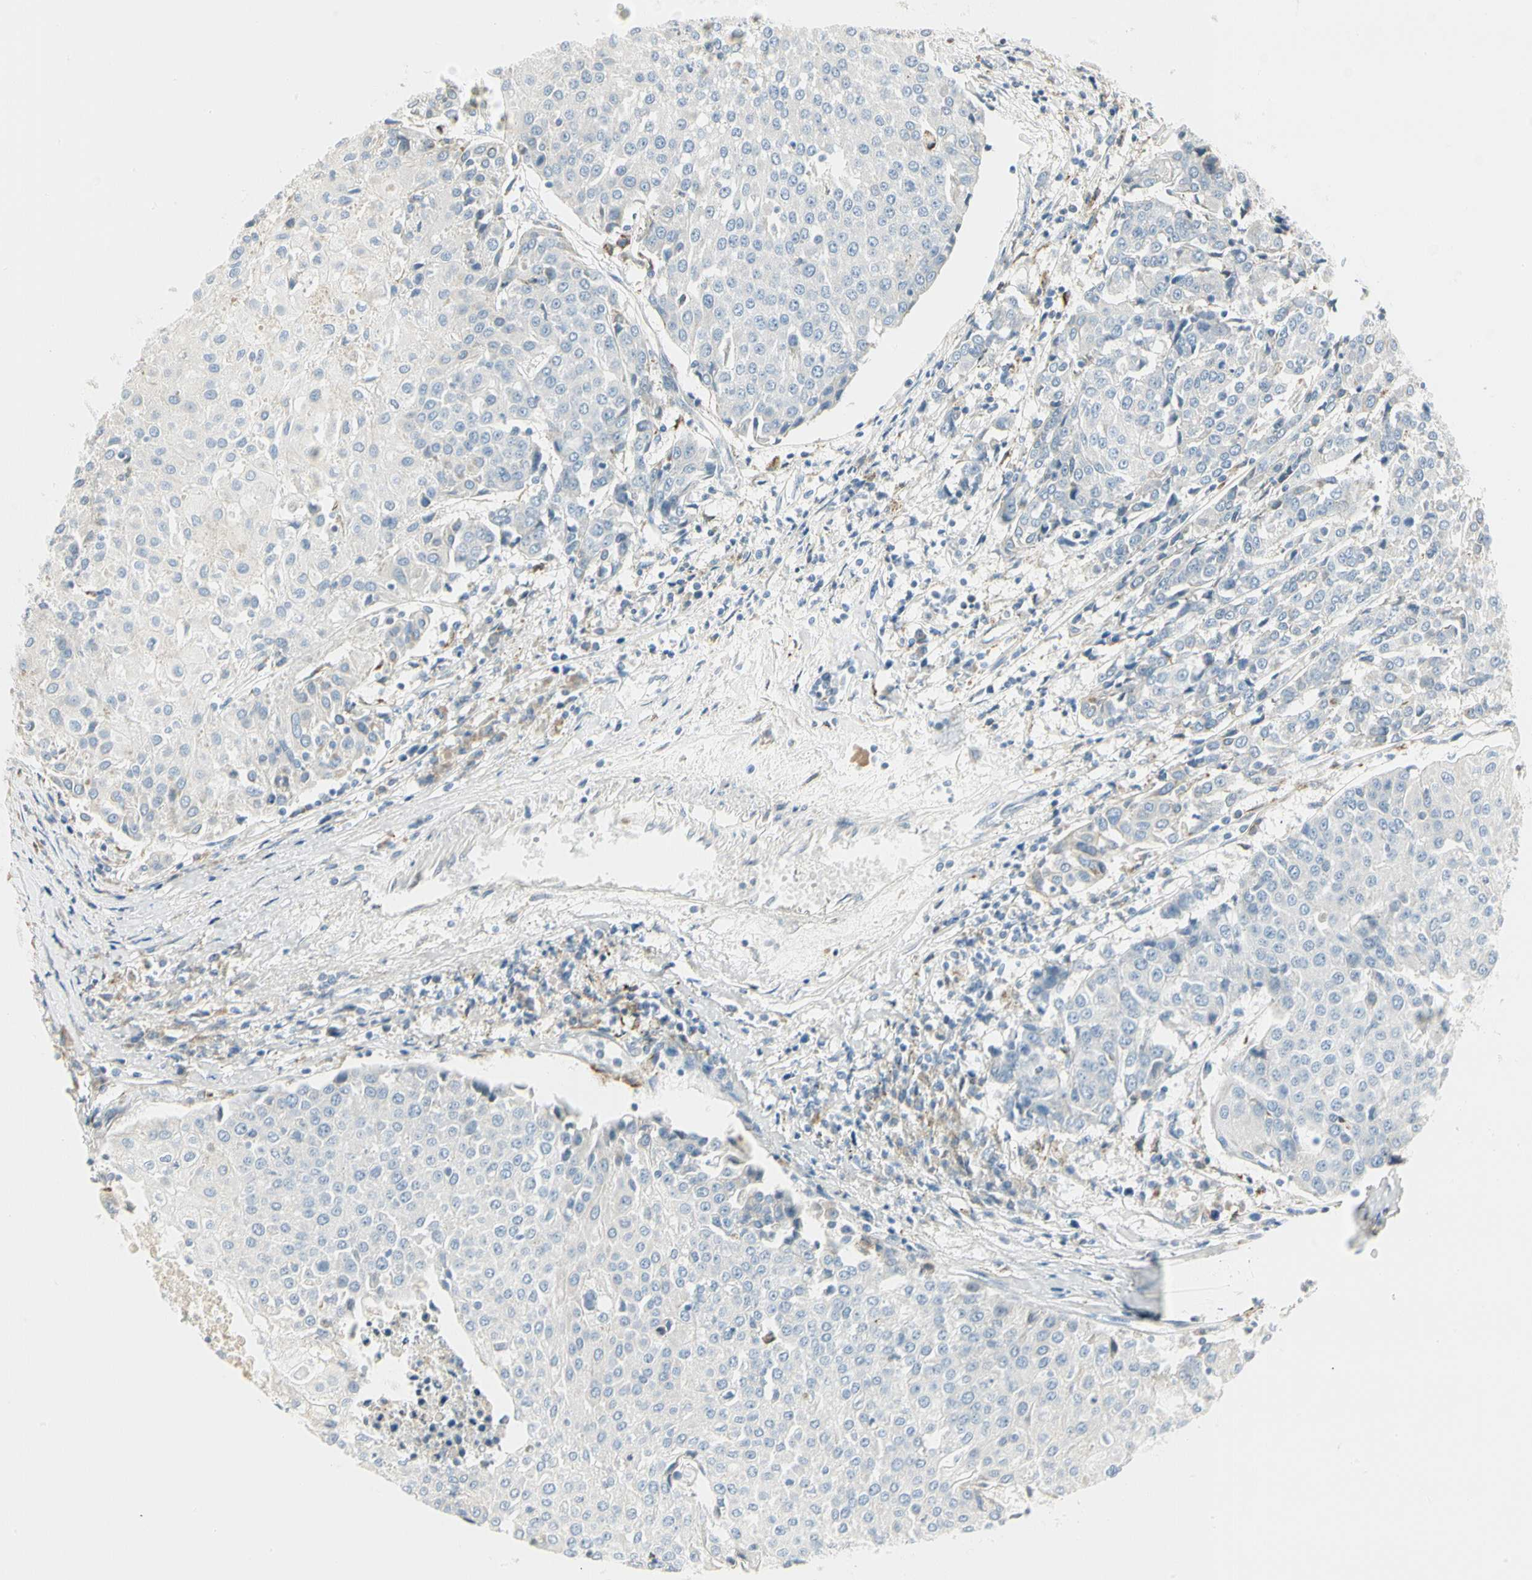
{"staining": {"intensity": "negative", "quantity": "none", "location": "none"}, "tissue": "urothelial cancer", "cell_type": "Tumor cells", "image_type": "cancer", "snomed": [{"axis": "morphology", "description": "Urothelial carcinoma, High grade"}, {"axis": "topography", "description": "Urinary bladder"}], "caption": "Immunohistochemical staining of human high-grade urothelial carcinoma exhibits no significant positivity in tumor cells.", "gene": "TNFSF11", "patient": {"sex": "female", "age": 85}}